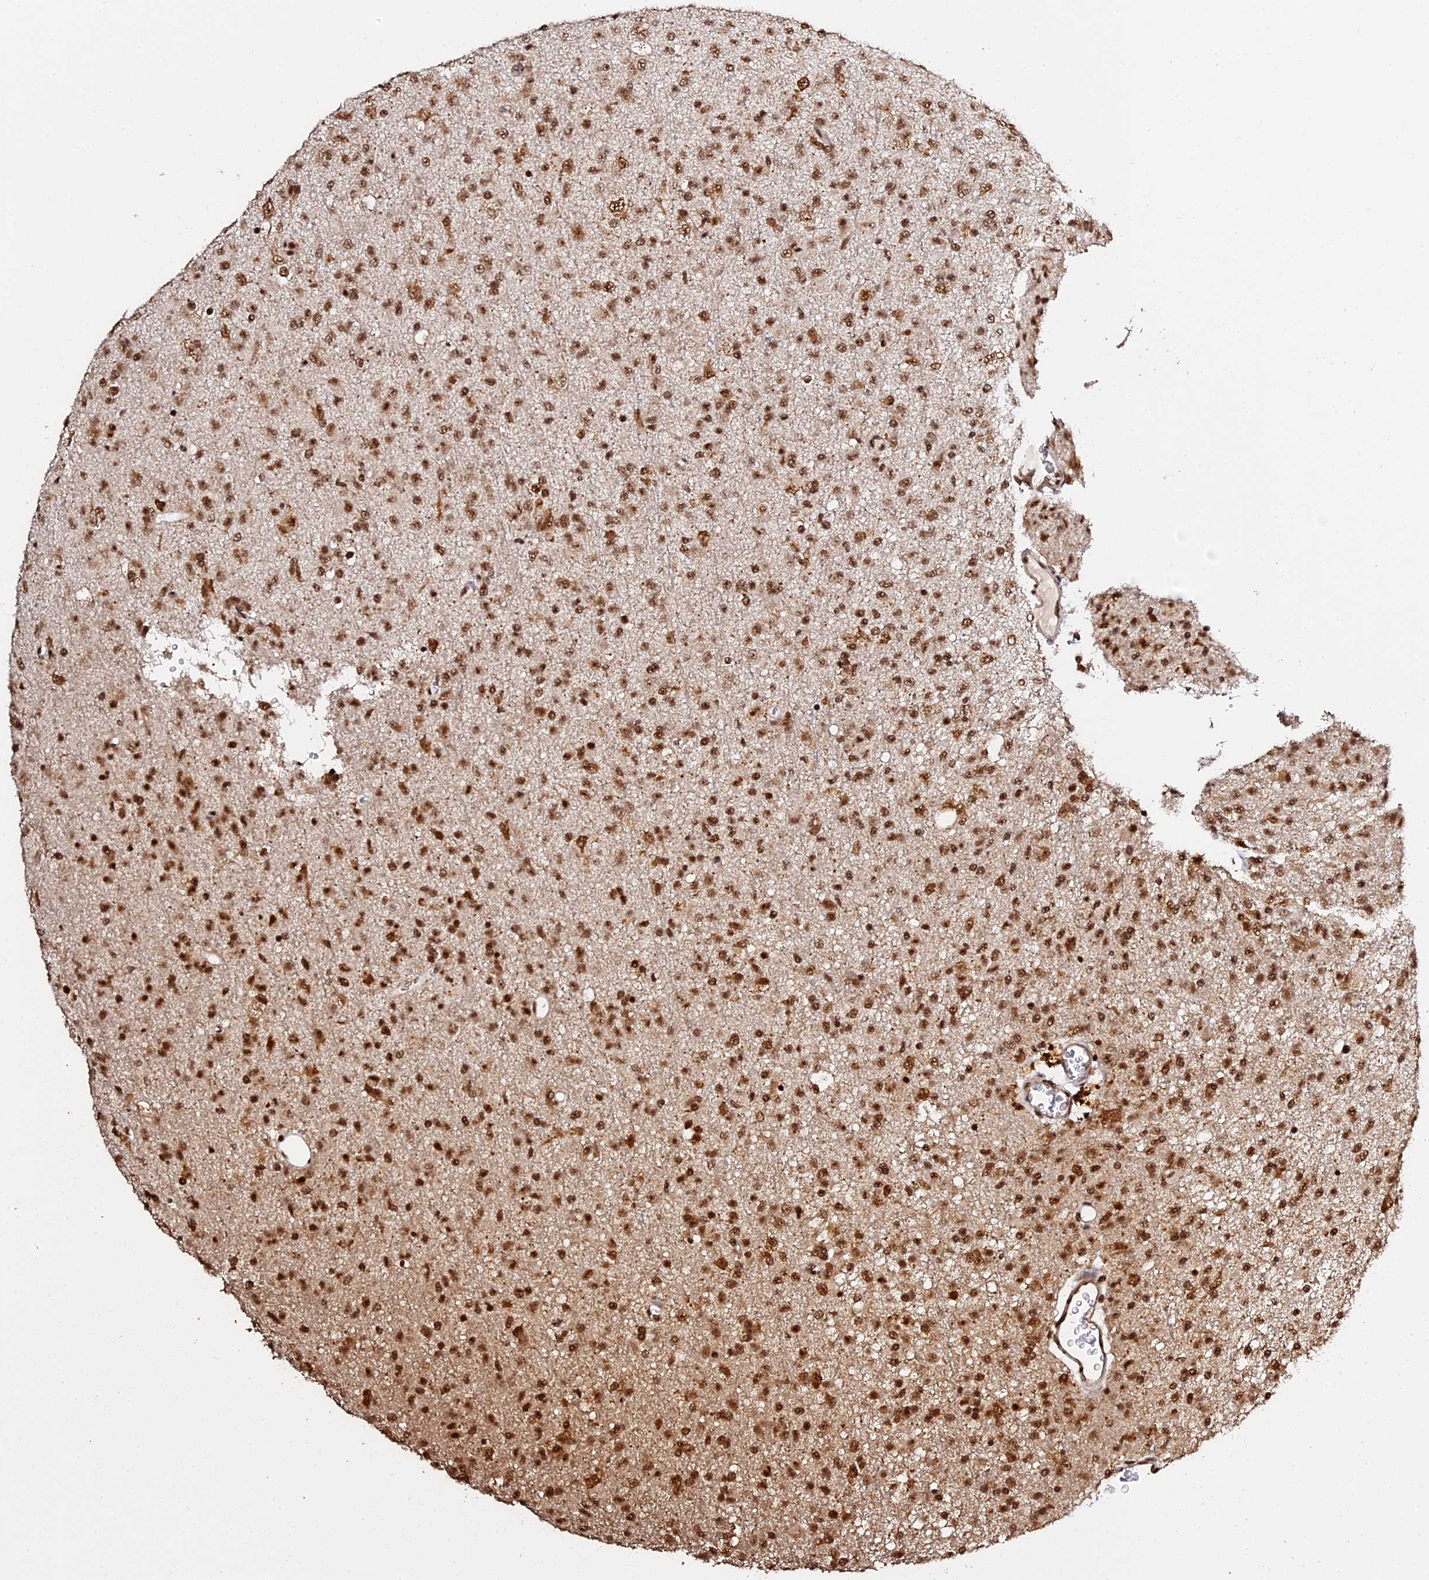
{"staining": {"intensity": "strong", "quantity": ">75%", "location": "nuclear"}, "tissue": "glioma", "cell_type": "Tumor cells", "image_type": "cancer", "snomed": [{"axis": "morphology", "description": "Glioma, malignant, Low grade"}, {"axis": "topography", "description": "Brain"}], "caption": "A high amount of strong nuclear expression is appreciated in about >75% of tumor cells in glioma tissue.", "gene": "MCRS1", "patient": {"sex": "male", "age": 65}}